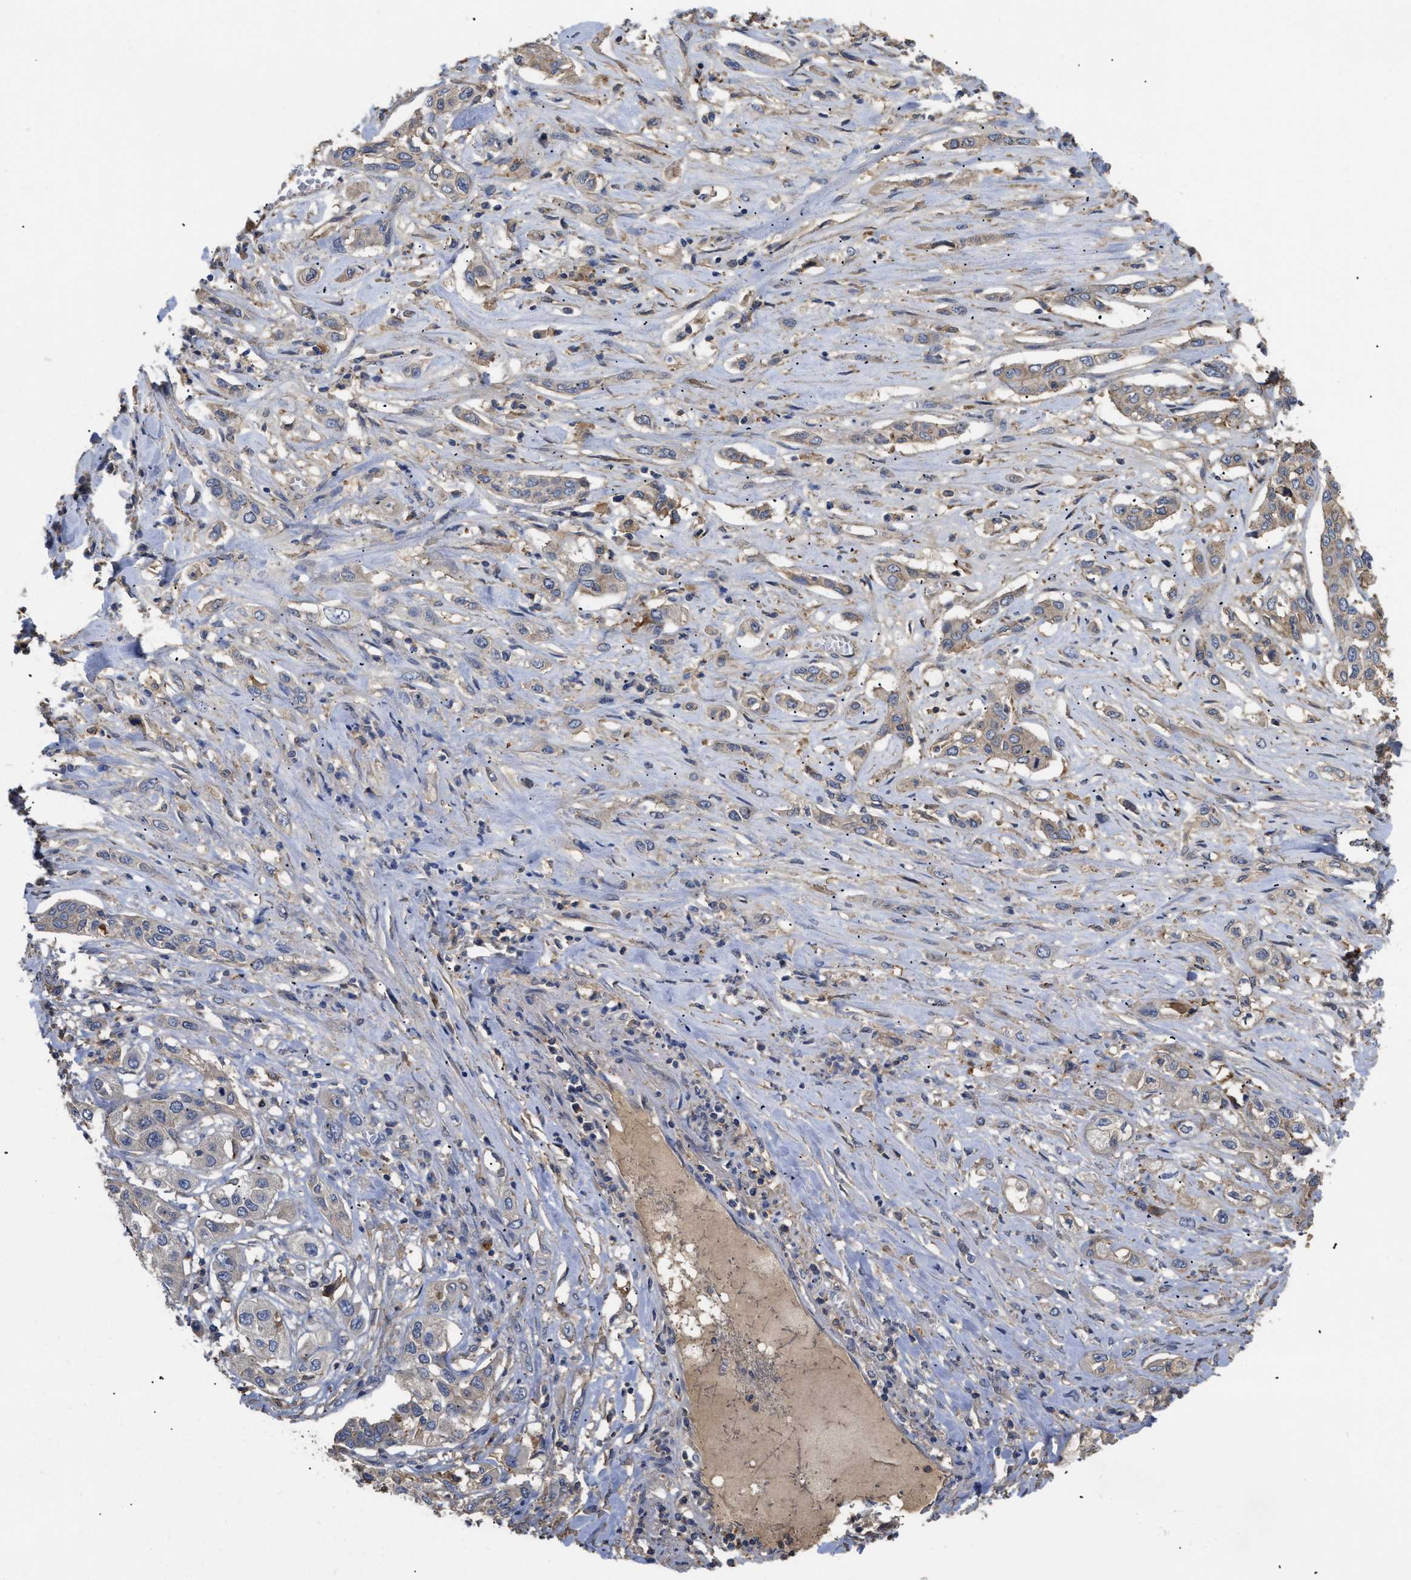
{"staining": {"intensity": "weak", "quantity": "<25%", "location": "cytoplasmic/membranous"}, "tissue": "lung cancer", "cell_type": "Tumor cells", "image_type": "cancer", "snomed": [{"axis": "morphology", "description": "Squamous cell carcinoma, NOS"}, {"axis": "topography", "description": "Lung"}], "caption": "Immunohistochemical staining of squamous cell carcinoma (lung) reveals no significant staining in tumor cells.", "gene": "ANXA4", "patient": {"sex": "male", "age": 71}}